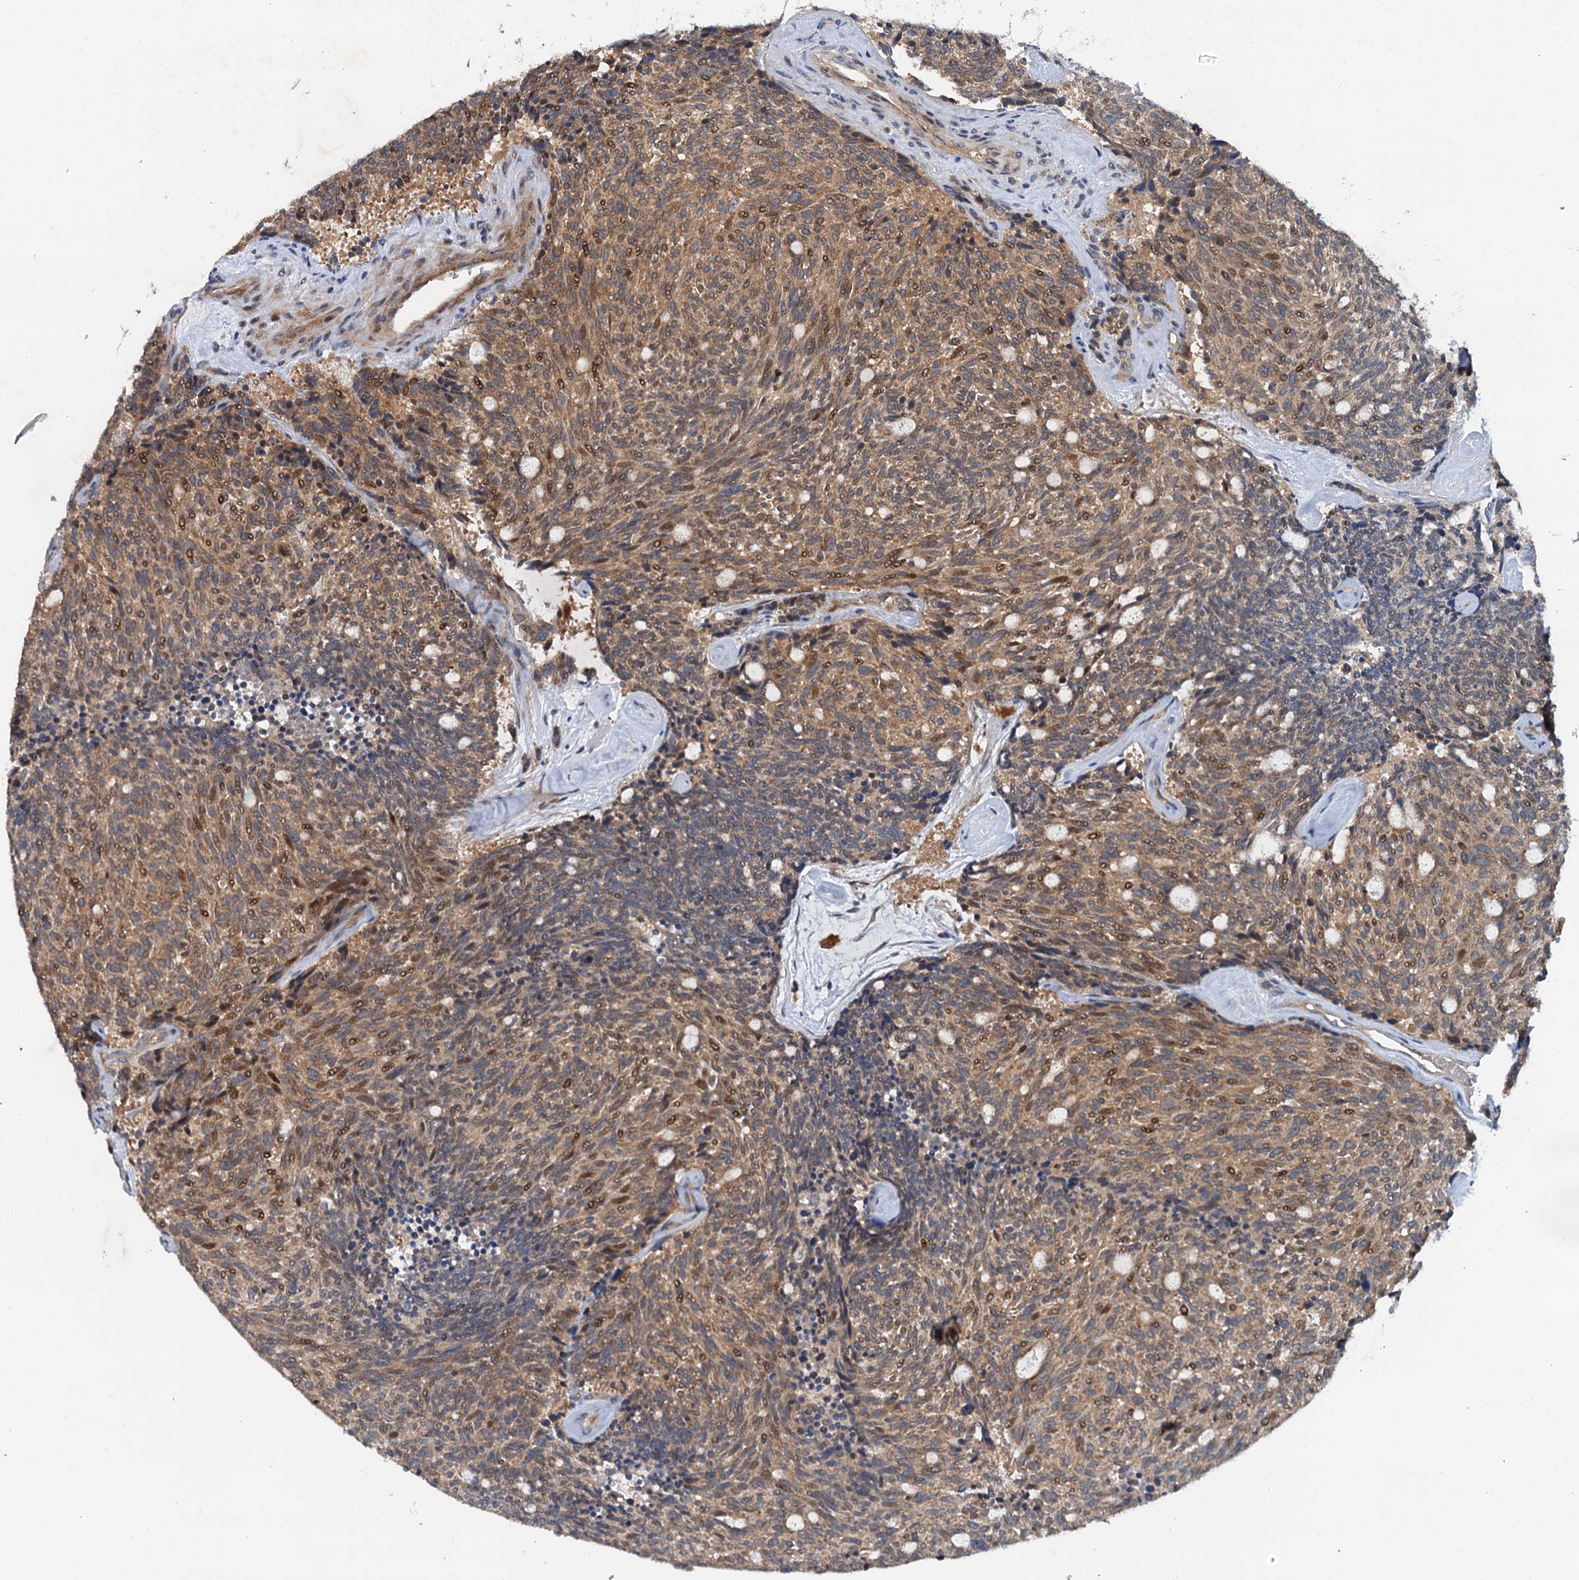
{"staining": {"intensity": "moderate", "quantity": ">75%", "location": "cytoplasmic/membranous"}, "tissue": "carcinoid", "cell_type": "Tumor cells", "image_type": "cancer", "snomed": [{"axis": "morphology", "description": "Carcinoid, malignant, NOS"}, {"axis": "topography", "description": "Pancreas"}], "caption": "Malignant carcinoid stained for a protein displays moderate cytoplasmic/membranous positivity in tumor cells.", "gene": "EFL1", "patient": {"sex": "female", "age": 54}}